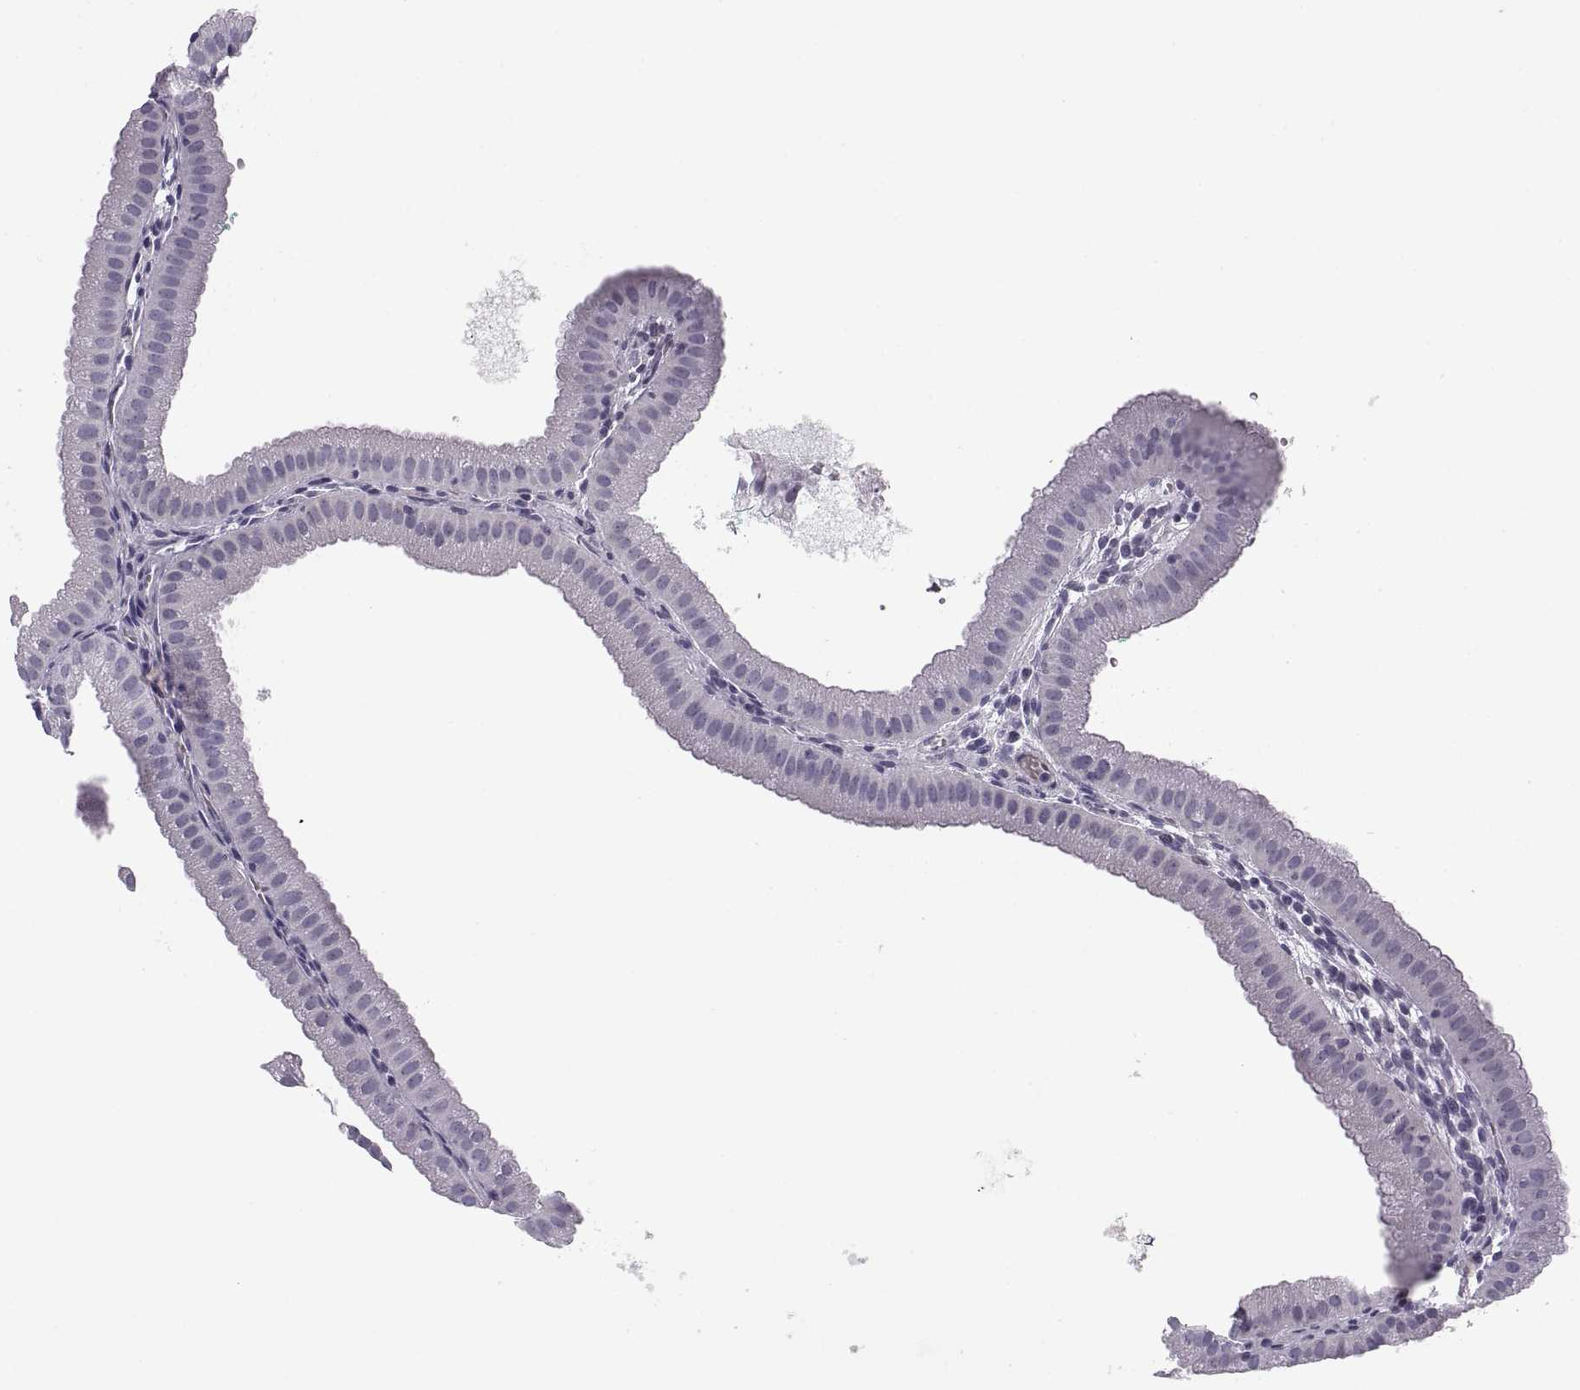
{"staining": {"intensity": "negative", "quantity": "none", "location": "none"}, "tissue": "gallbladder", "cell_type": "Glandular cells", "image_type": "normal", "snomed": [{"axis": "morphology", "description": "Normal tissue, NOS"}, {"axis": "topography", "description": "Gallbladder"}], "caption": "Photomicrograph shows no significant protein expression in glandular cells of normal gallbladder. The staining was performed using DAB (3,3'-diaminobenzidine) to visualize the protein expression in brown, while the nuclei were stained in blue with hematoxylin (Magnification: 20x).", "gene": "PAX2", "patient": {"sex": "male", "age": 67}}